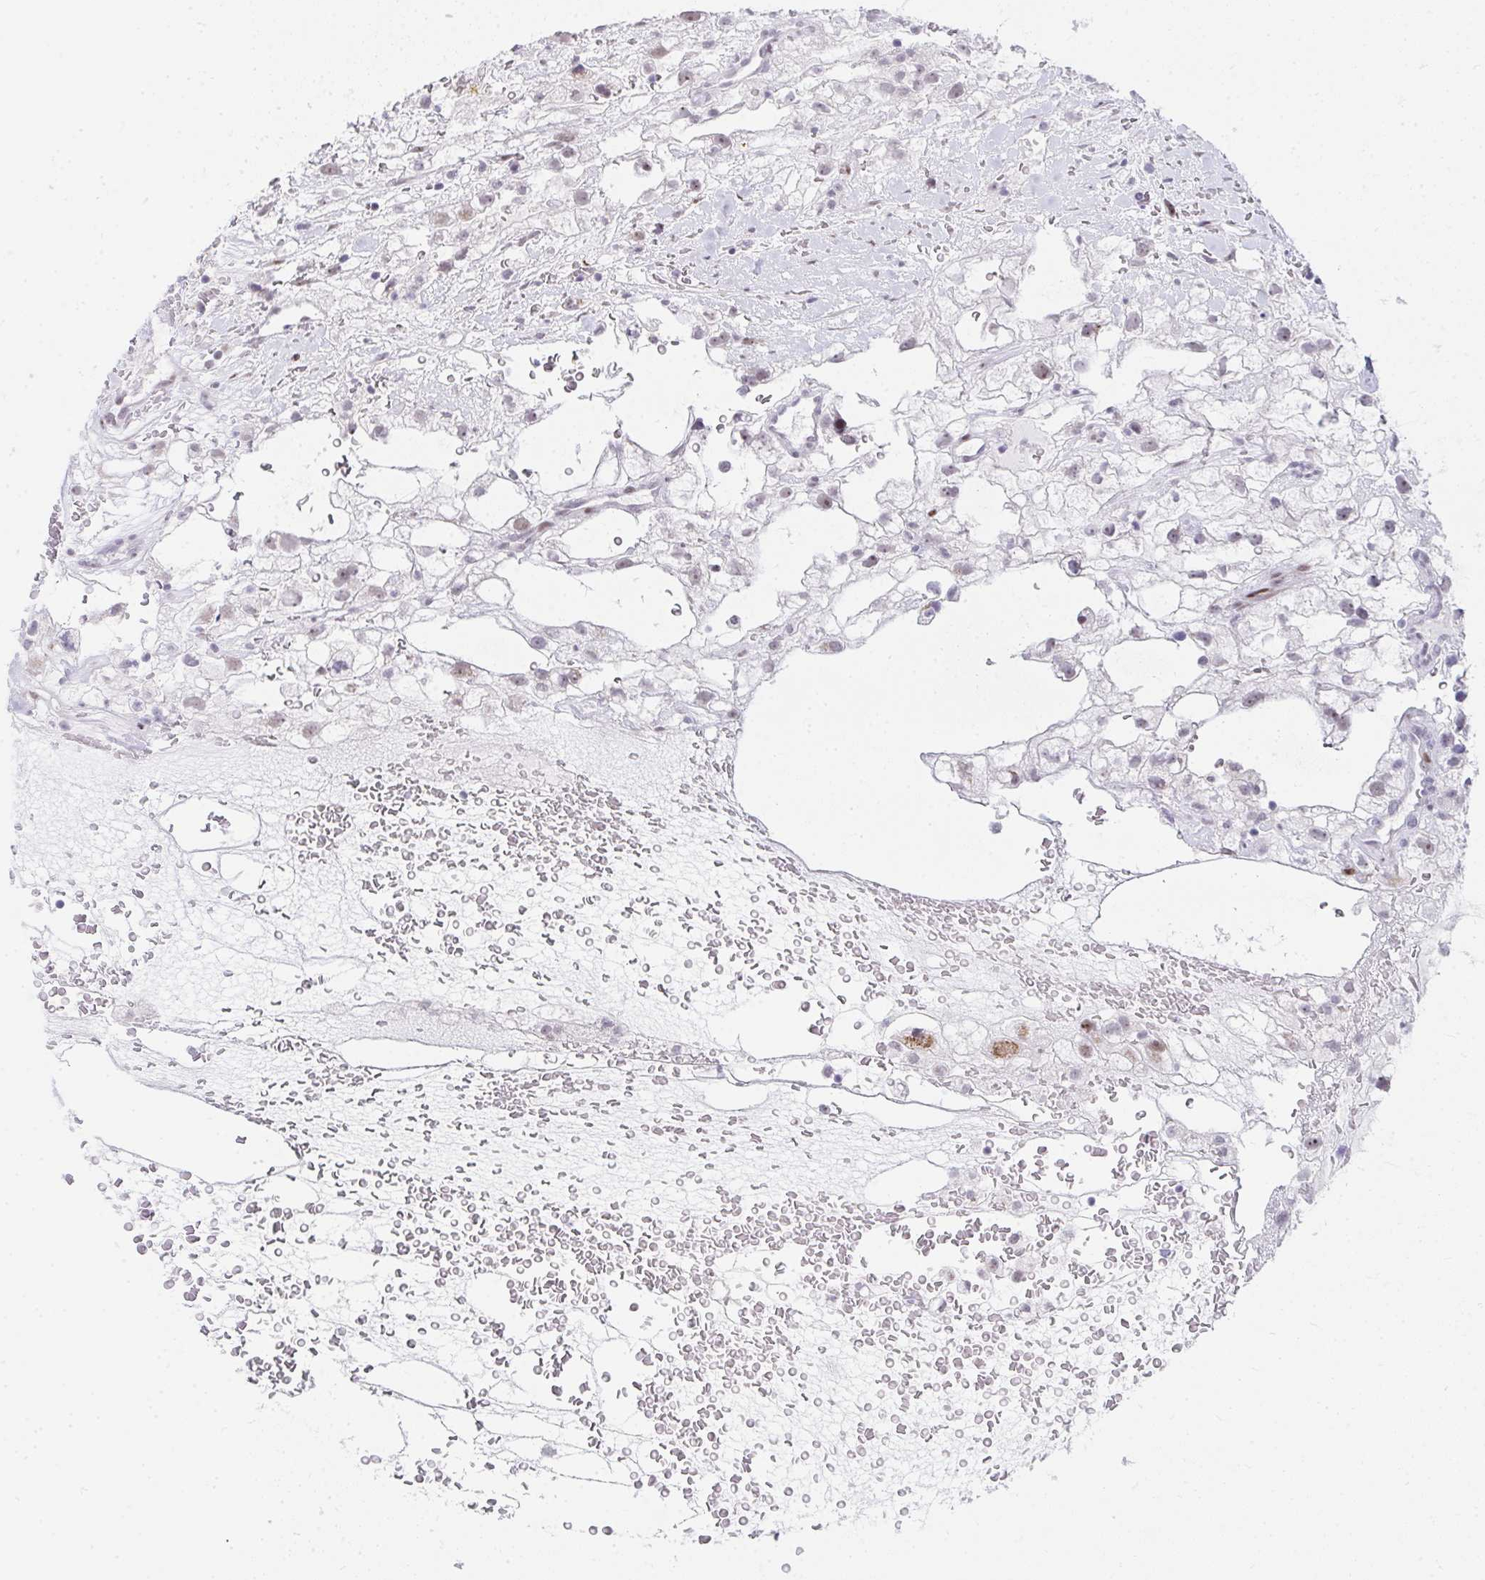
{"staining": {"intensity": "weak", "quantity": ">75%", "location": "nuclear"}, "tissue": "renal cancer", "cell_type": "Tumor cells", "image_type": "cancer", "snomed": [{"axis": "morphology", "description": "Adenocarcinoma, NOS"}, {"axis": "topography", "description": "Kidney"}], "caption": "IHC of renal cancer (adenocarcinoma) reveals low levels of weak nuclear positivity in about >75% of tumor cells. The protein is shown in brown color, while the nuclei are stained blue.", "gene": "GLDN", "patient": {"sex": "male", "age": 59}}